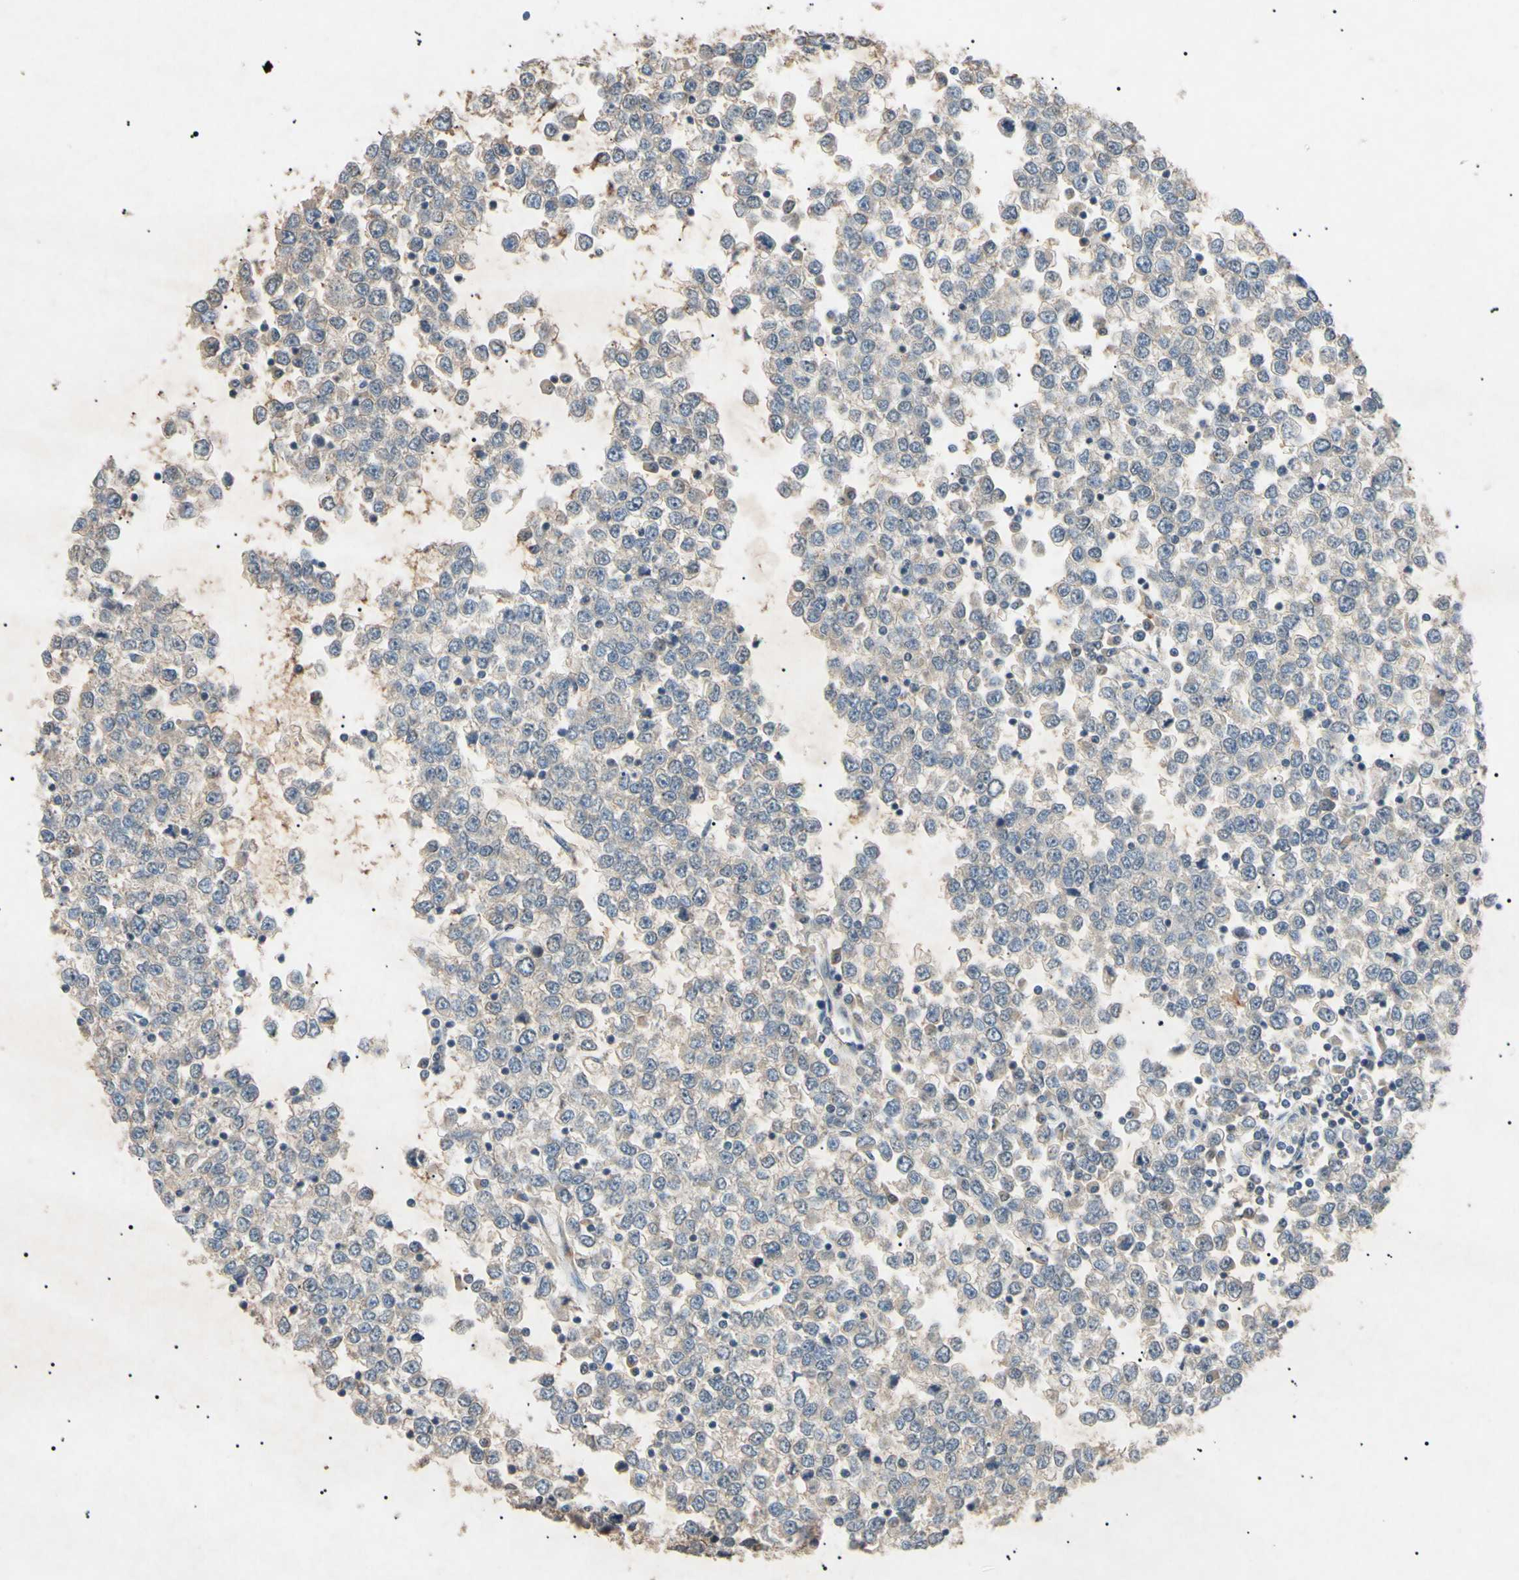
{"staining": {"intensity": "negative", "quantity": "none", "location": "none"}, "tissue": "testis cancer", "cell_type": "Tumor cells", "image_type": "cancer", "snomed": [{"axis": "morphology", "description": "Seminoma, NOS"}, {"axis": "topography", "description": "Testis"}], "caption": "Image shows no protein positivity in tumor cells of testis cancer tissue.", "gene": "TUBB4A", "patient": {"sex": "male", "age": 65}}